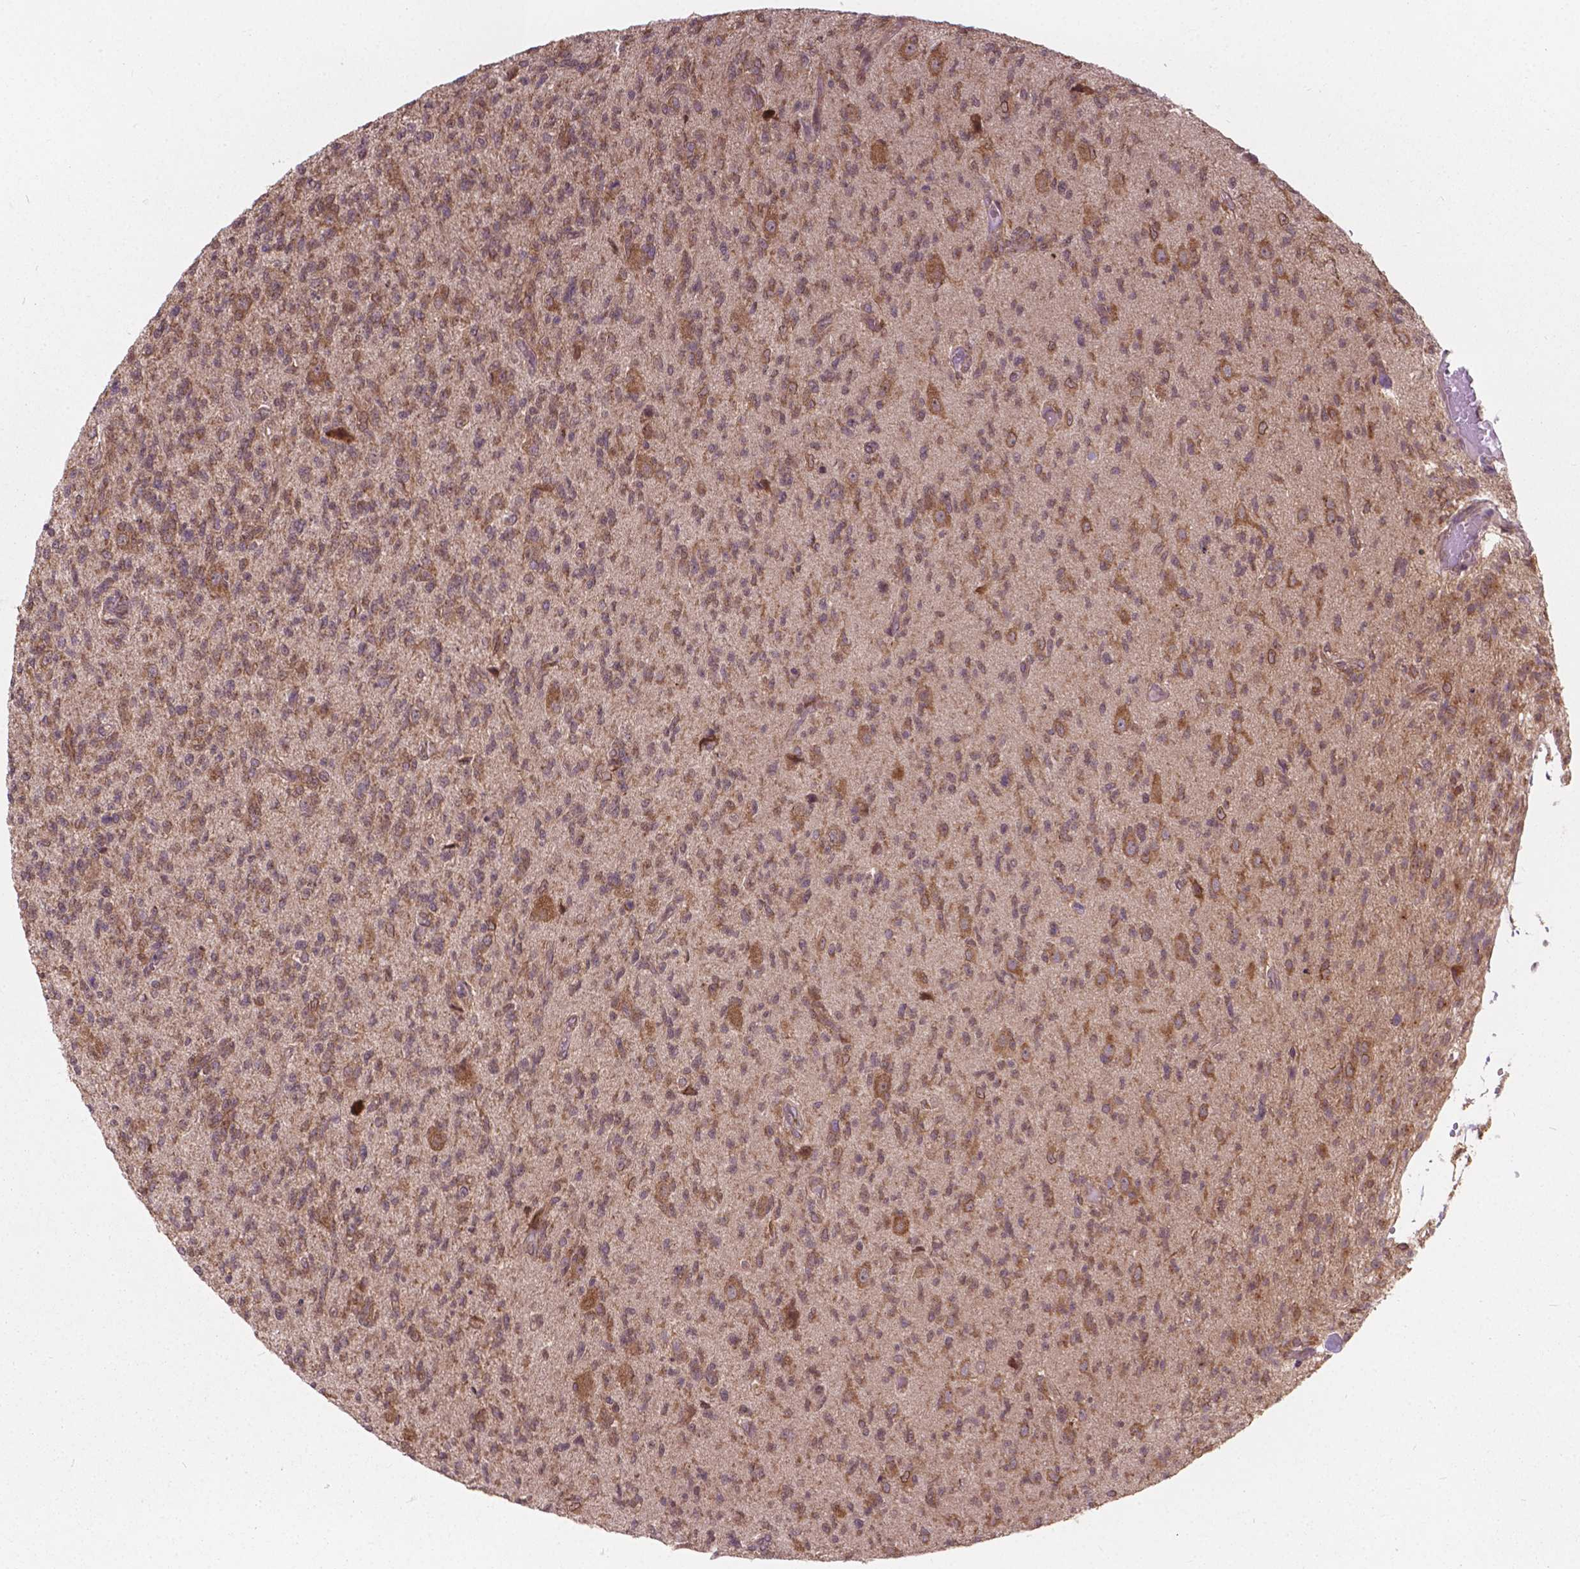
{"staining": {"intensity": "moderate", "quantity": "25%-75%", "location": "cytoplasmic/membranous"}, "tissue": "glioma", "cell_type": "Tumor cells", "image_type": "cancer", "snomed": [{"axis": "morphology", "description": "Glioma, malignant, High grade"}, {"axis": "topography", "description": "Brain"}], "caption": "Tumor cells reveal moderate cytoplasmic/membranous positivity in approximately 25%-75% of cells in glioma.", "gene": "MRPL33", "patient": {"sex": "male", "age": 56}}